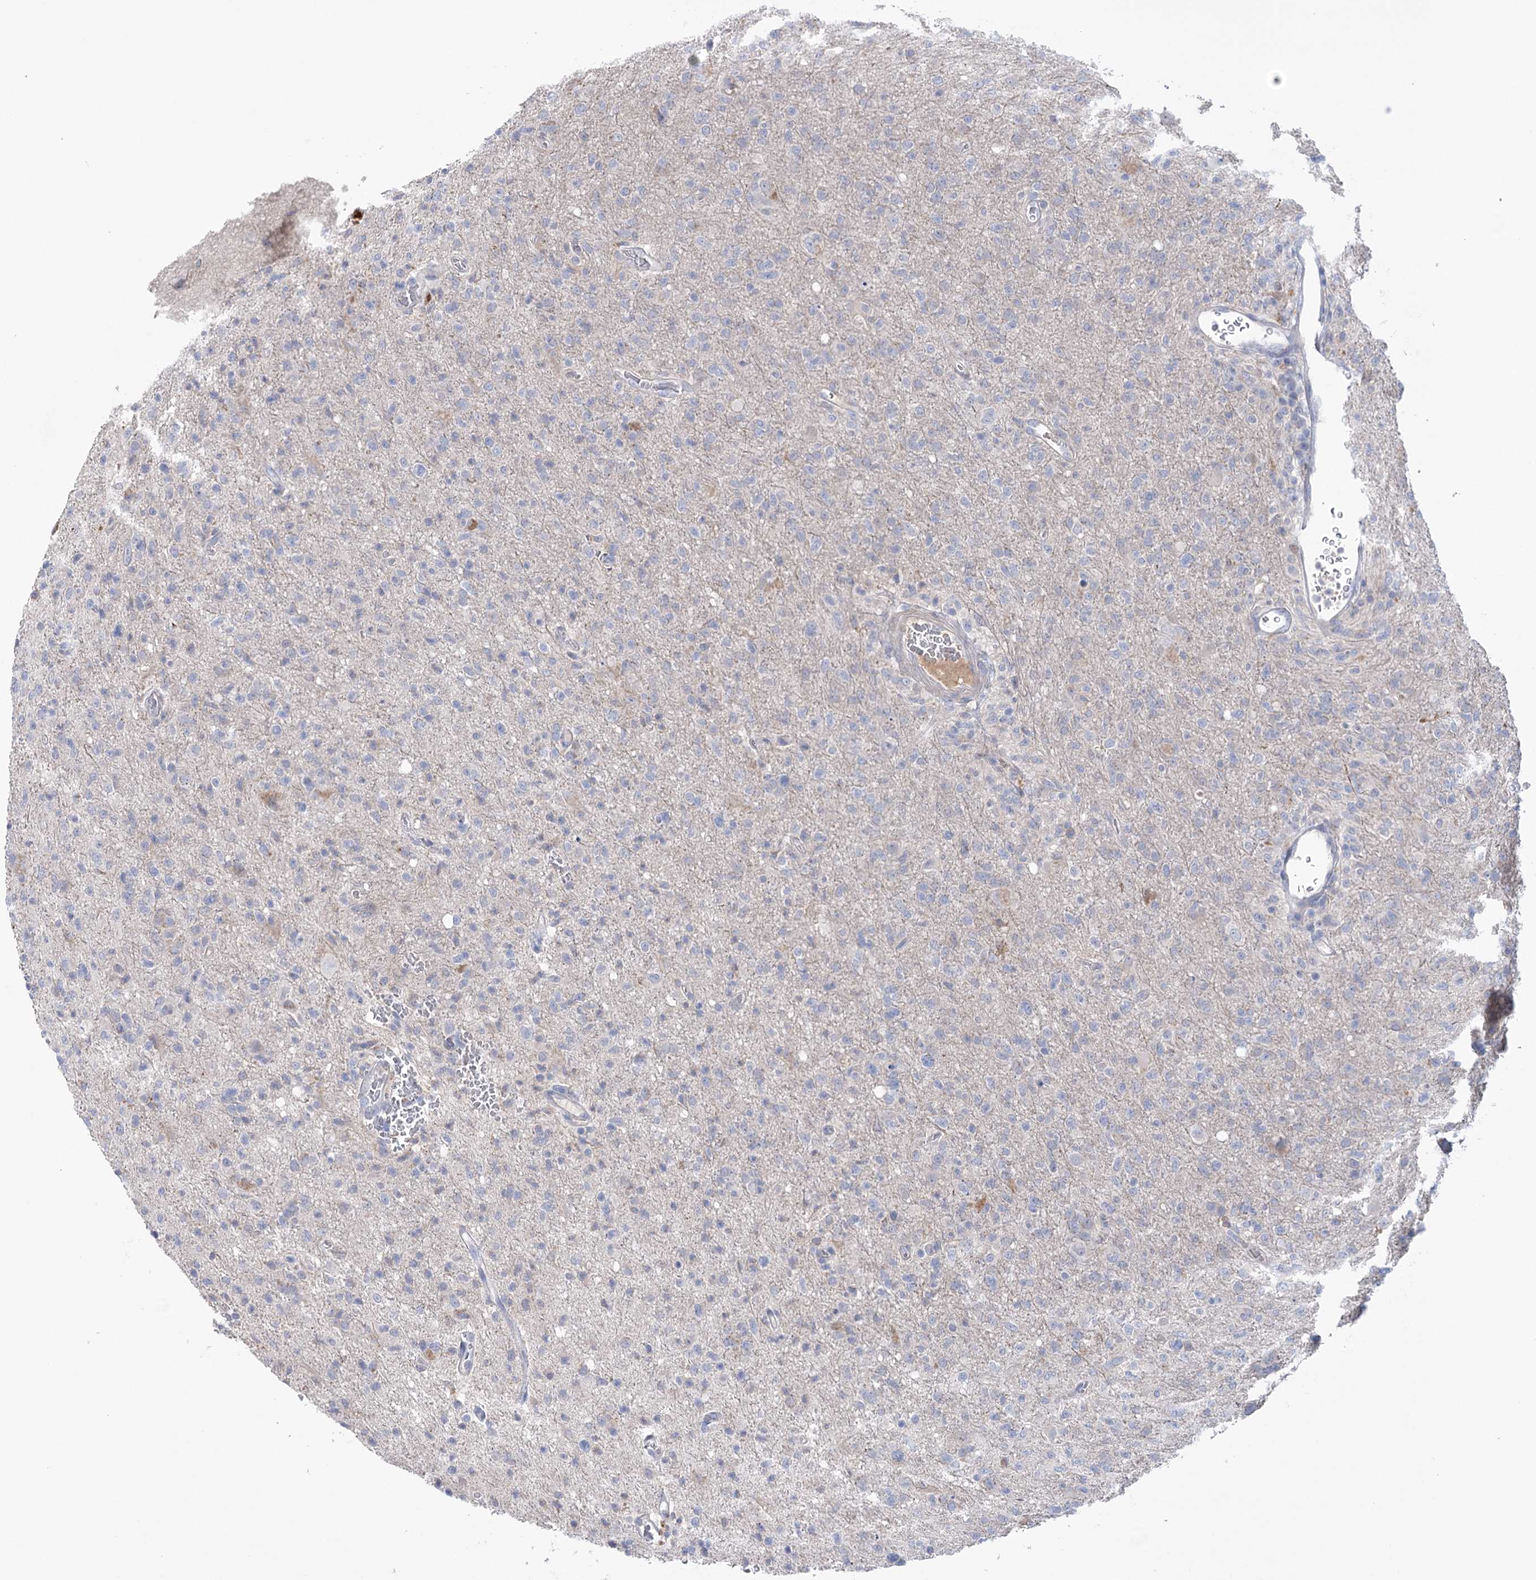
{"staining": {"intensity": "negative", "quantity": "none", "location": "none"}, "tissue": "glioma", "cell_type": "Tumor cells", "image_type": "cancer", "snomed": [{"axis": "morphology", "description": "Glioma, malignant, High grade"}, {"axis": "topography", "description": "Brain"}], "caption": "Histopathology image shows no protein staining in tumor cells of malignant glioma (high-grade) tissue. Nuclei are stained in blue.", "gene": "MTCH2", "patient": {"sex": "female", "age": 57}}